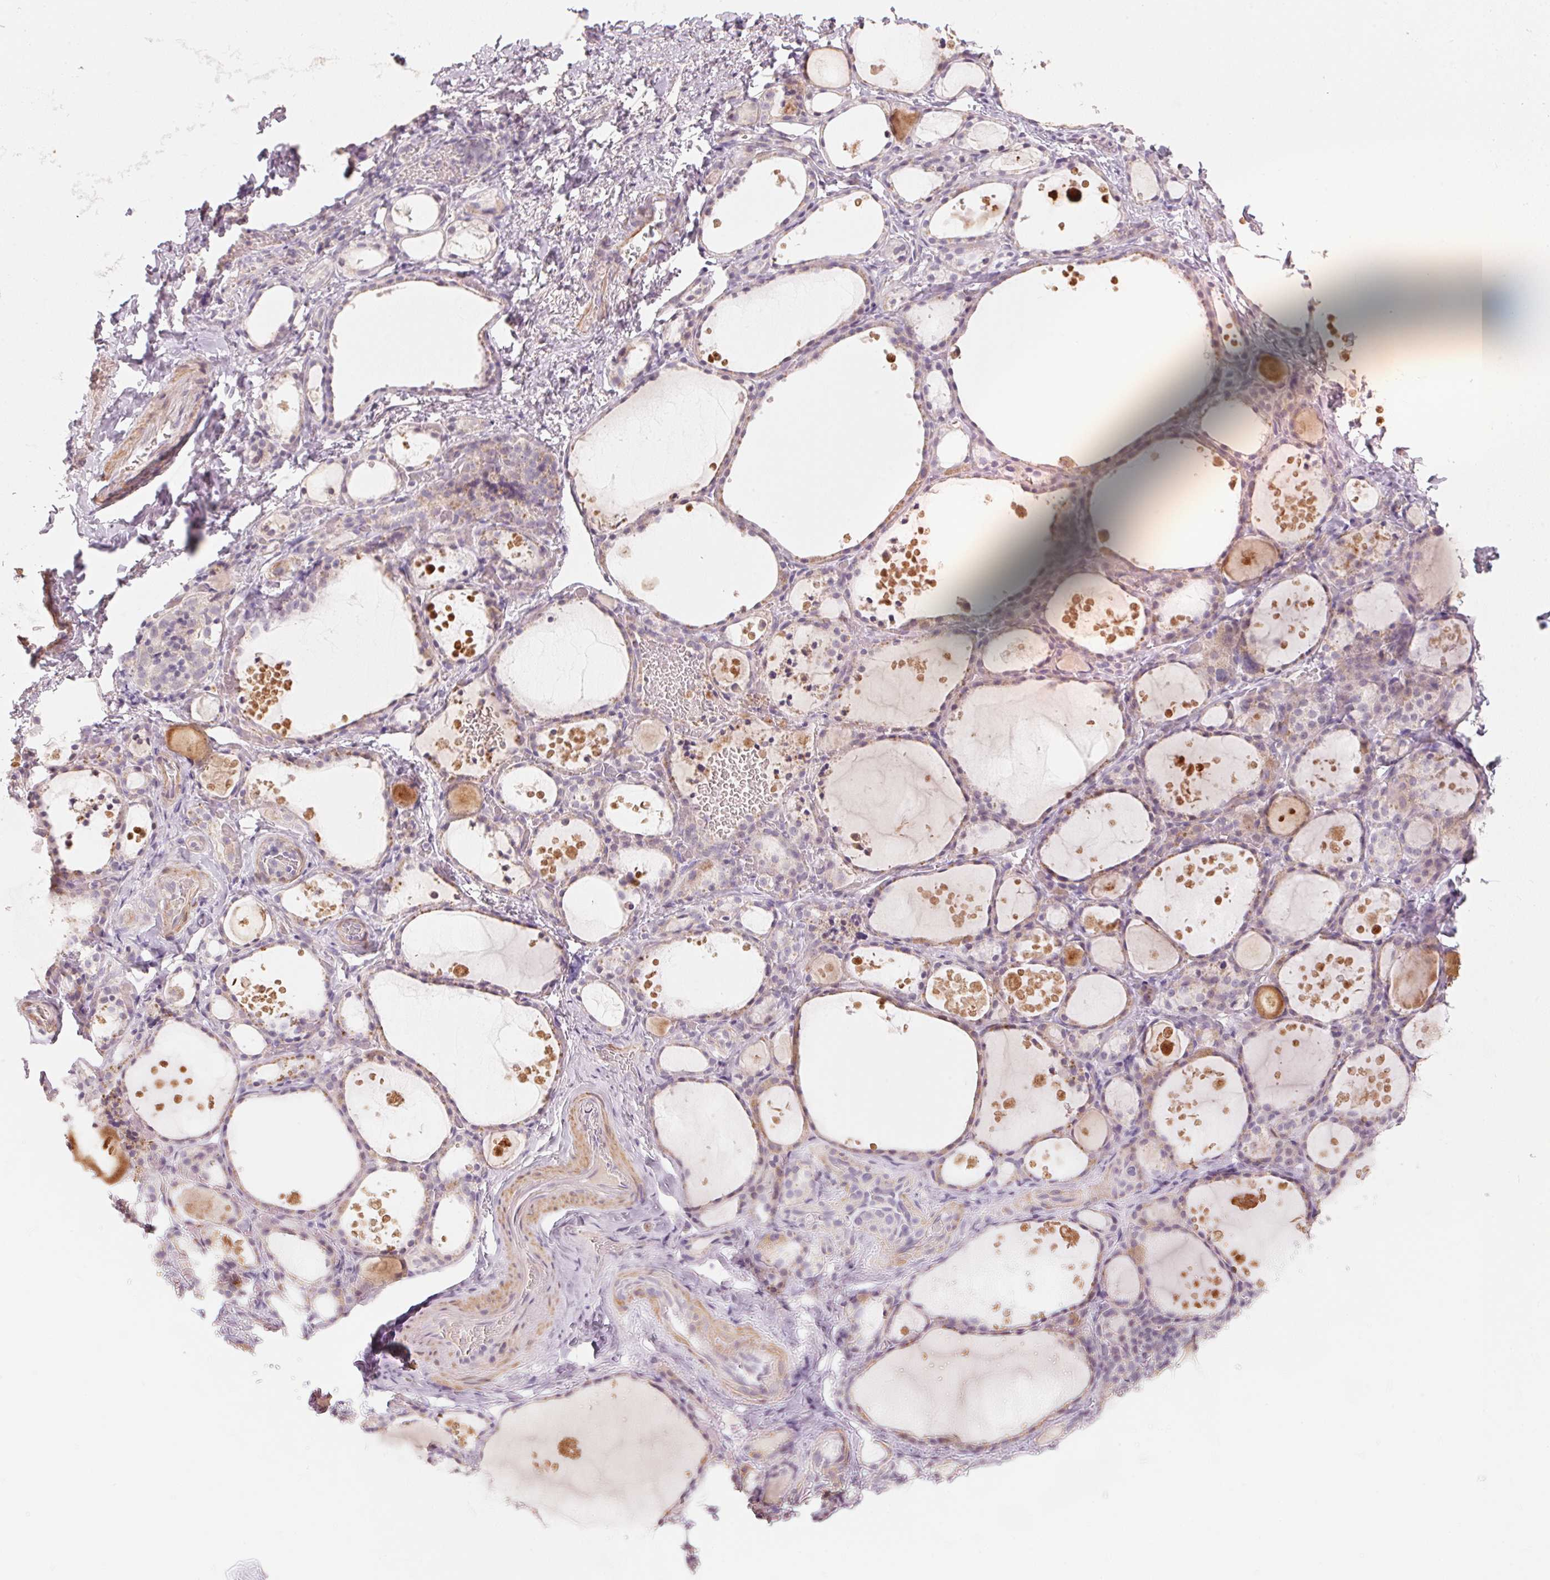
{"staining": {"intensity": "negative", "quantity": "none", "location": "none"}, "tissue": "thyroid gland", "cell_type": "Glandular cells", "image_type": "normal", "snomed": [{"axis": "morphology", "description": "Normal tissue, NOS"}, {"axis": "topography", "description": "Thyroid gland"}], "caption": "This micrograph is of benign thyroid gland stained with immunohistochemistry (IHC) to label a protein in brown with the nuclei are counter-stained blue. There is no expression in glandular cells. (DAB (3,3'-diaminobenzidine) IHC visualized using brightfield microscopy, high magnification).", "gene": "TP53AIP1", "patient": {"sex": "male", "age": 68}}